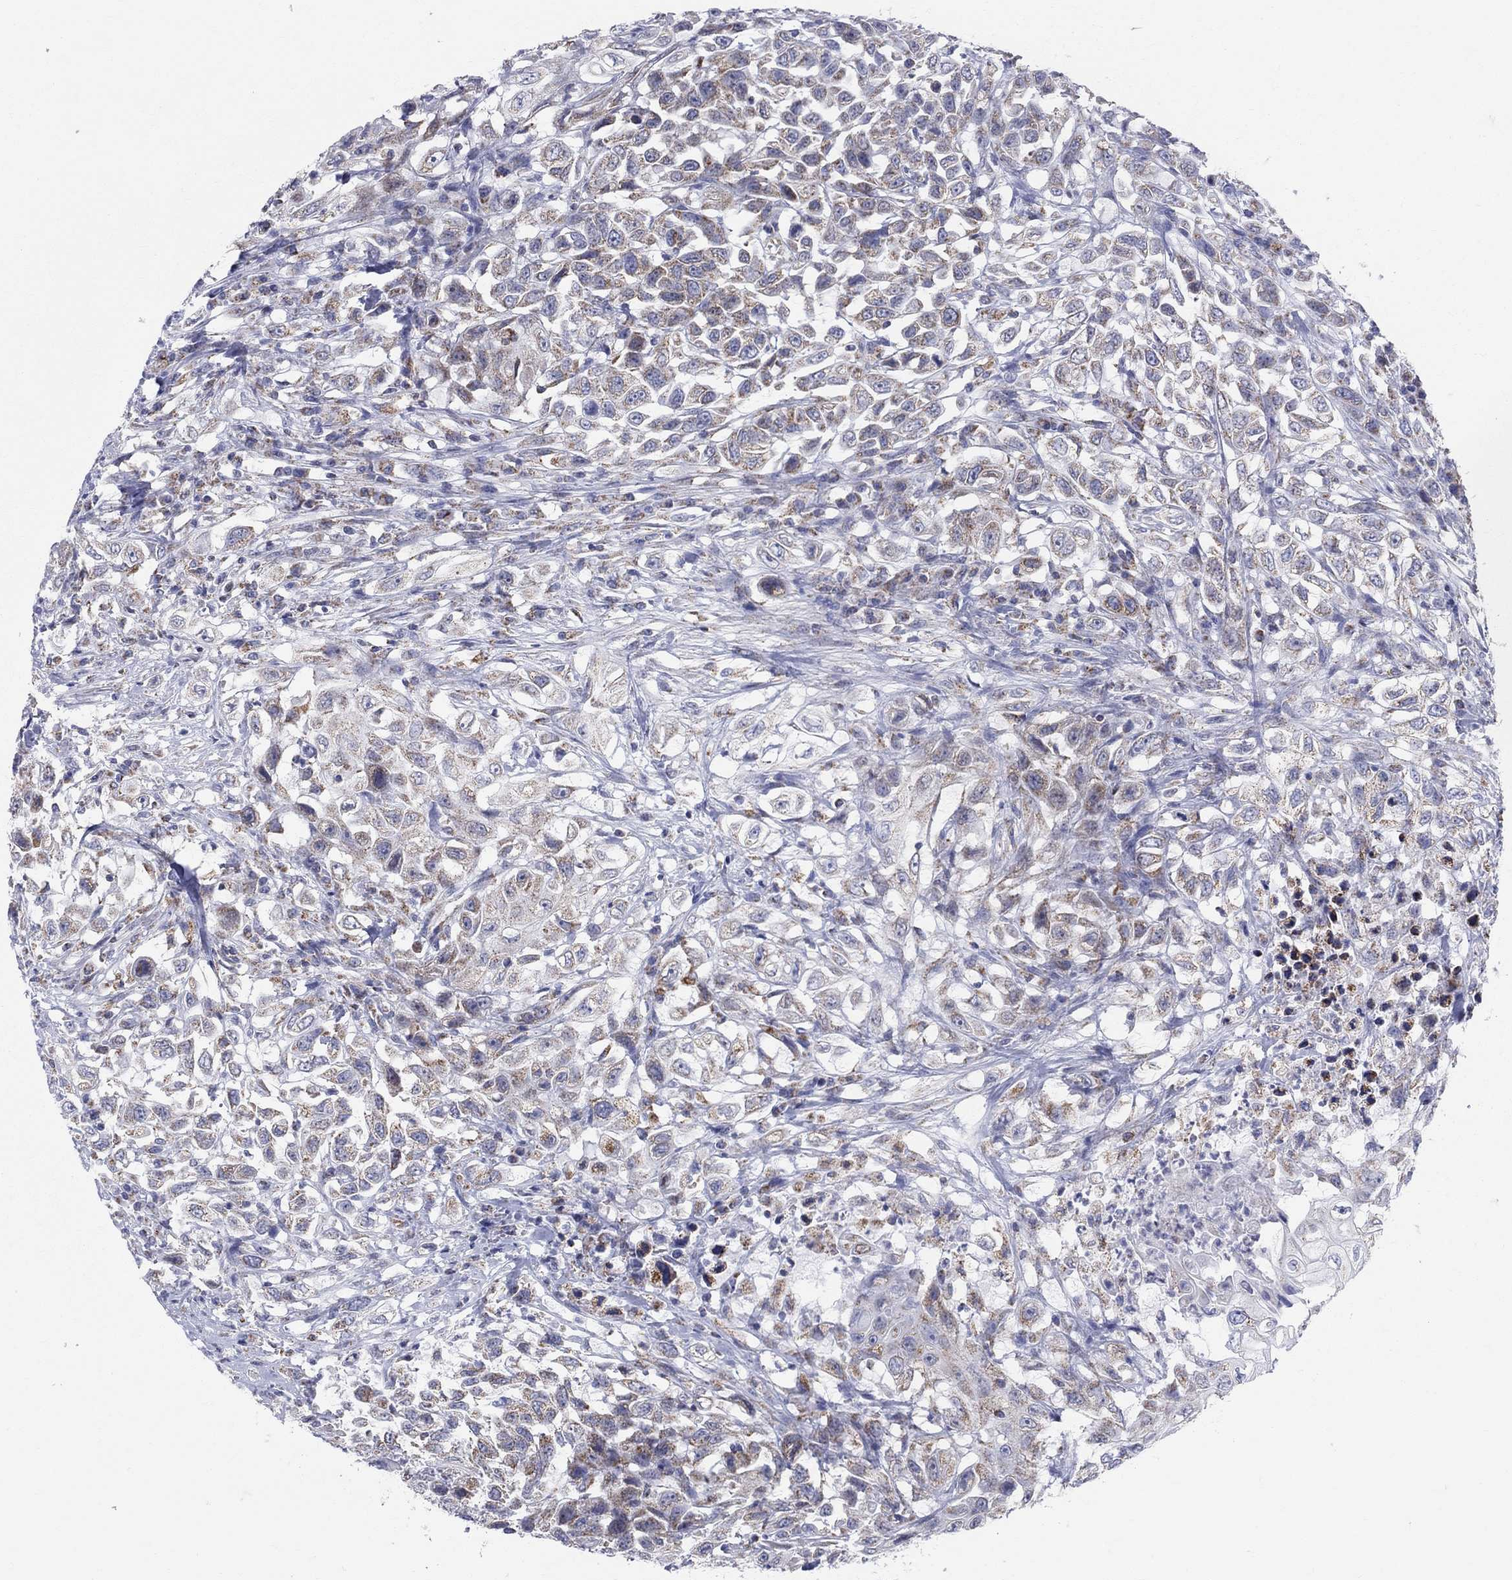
{"staining": {"intensity": "moderate", "quantity": "<25%", "location": "cytoplasmic/membranous"}, "tissue": "urothelial cancer", "cell_type": "Tumor cells", "image_type": "cancer", "snomed": [{"axis": "morphology", "description": "Urothelial carcinoma, High grade"}, {"axis": "topography", "description": "Urinary bladder"}], "caption": "The micrograph demonstrates staining of urothelial cancer, revealing moderate cytoplasmic/membranous protein staining (brown color) within tumor cells.", "gene": "KISS1R", "patient": {"sex": "female", "age": 56}}